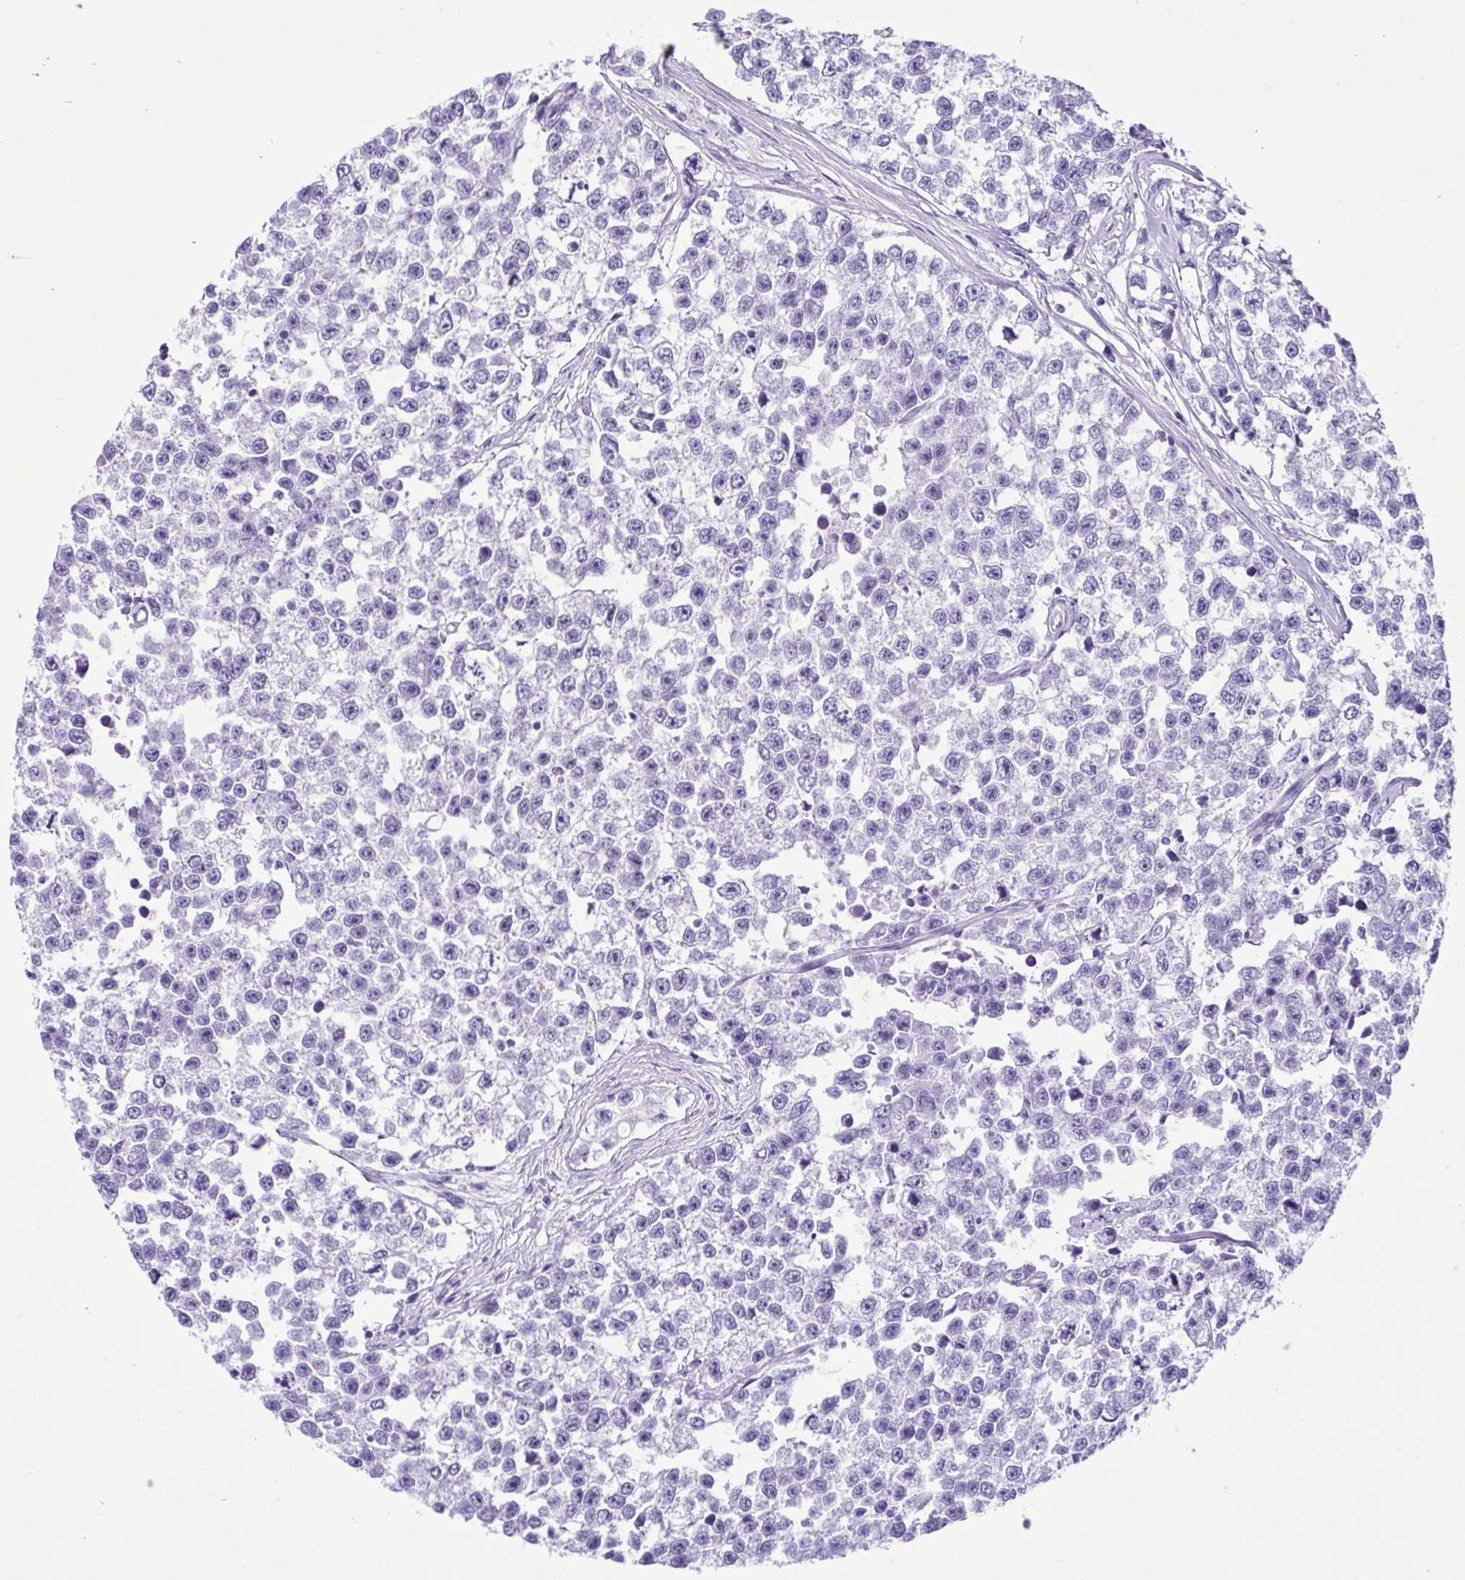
{"staining": {"intensity": "negative", "quantity": "none", "location": "none"}, "tissue": "testis cancer", "cell_type": "Tumor cells", "image_type": "cancer", "snomed": [{"axis": "morphology", "description": "Seminoma, NOS"}, {"axis": "topography", "description": "Testis"}], "caption": "This is an immunohistochemistry (IHC) micrograph of testis seminoma. There is no expression in tumor cells.", "gene": "ACTRT3", "patient": {"sex": "male", "age": 26}}